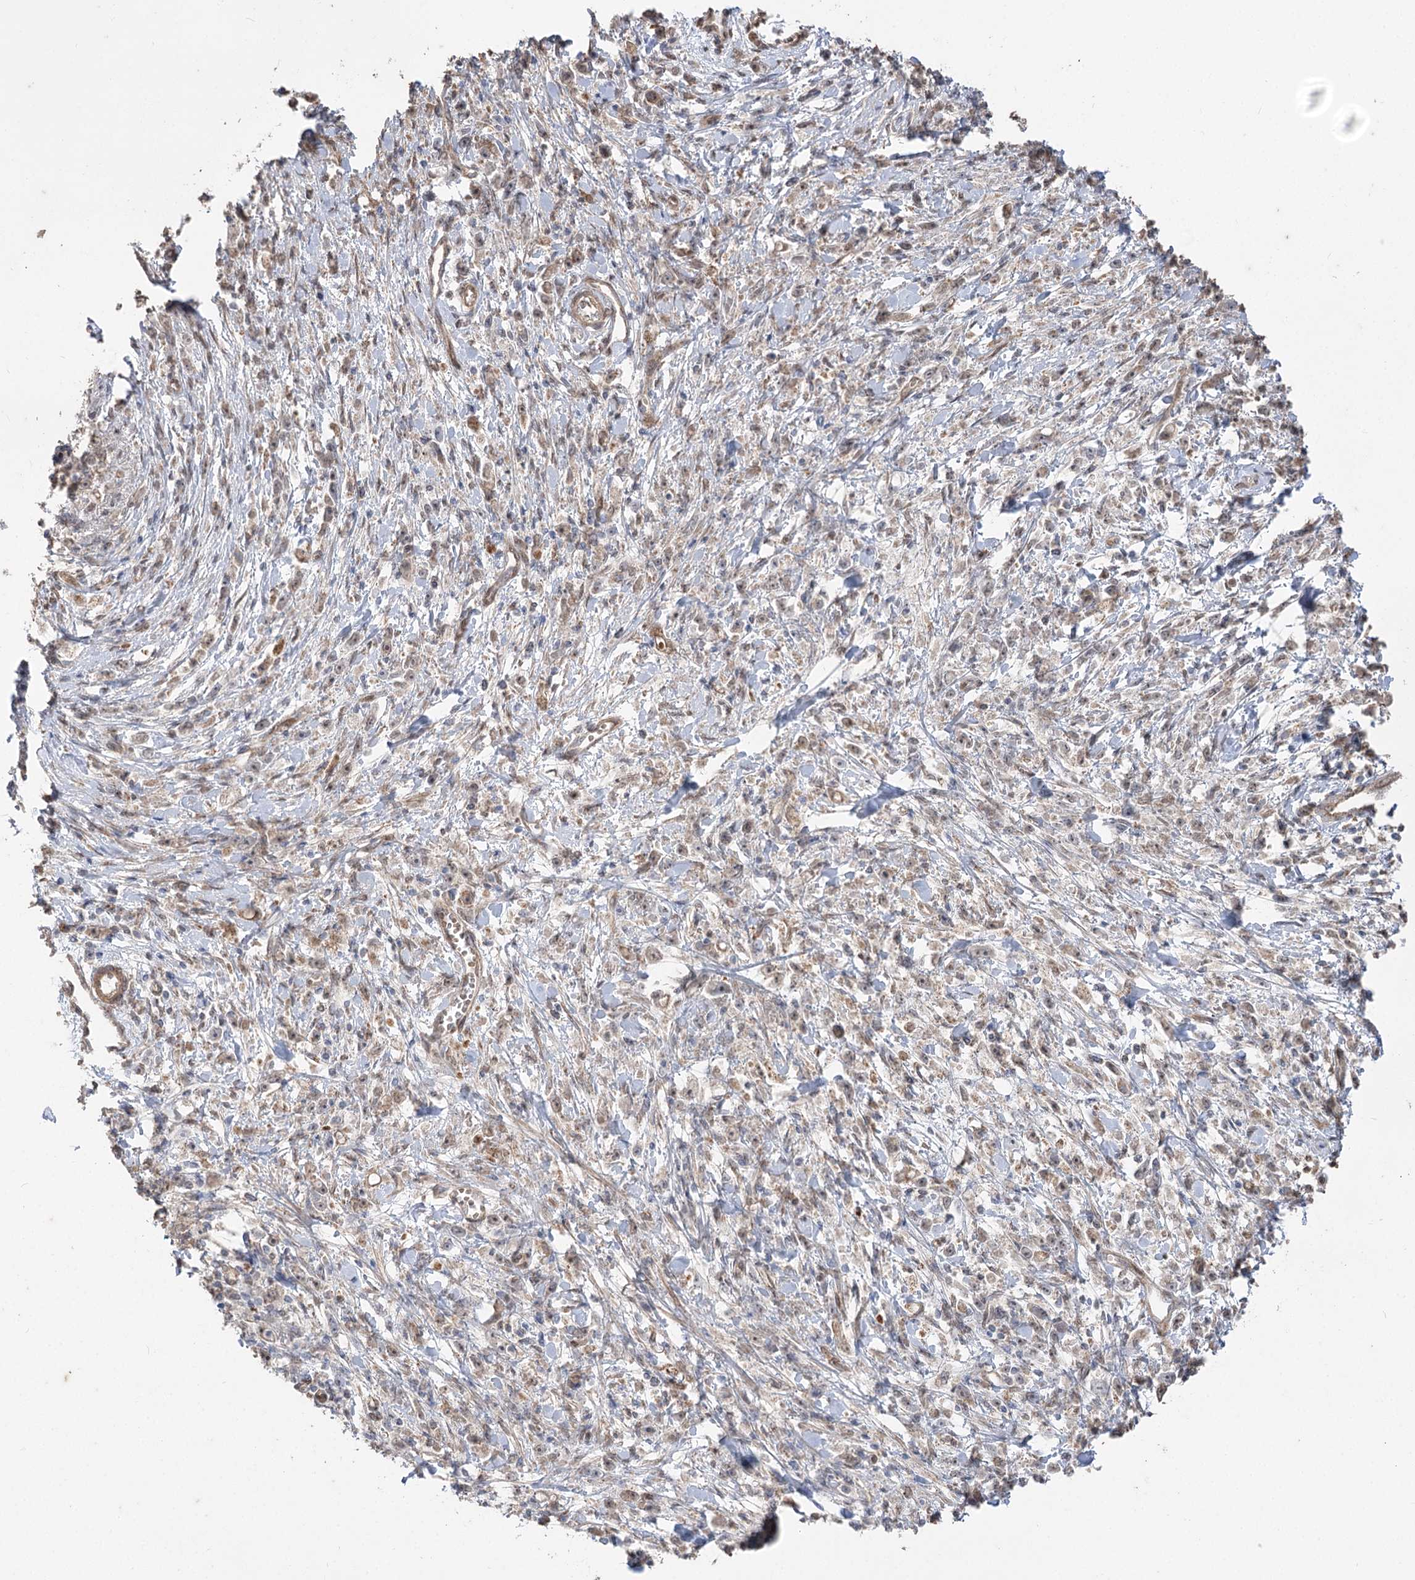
{"staining": {"intensity": "negative", "quantity": "none", "location": "none"}, "tissue": "stomach cancer", "cell_type": "Tumor cells", "image_type": "cancer", "snomed": [{"axis": "morphology", "description": "Adenocarcinoma, NOS"}, {"axis": "topography", "description": "Stomach"}], "caption": "A histopathology image of human stomach cancer (adenocarcinoma) is negative for staining in tumor cells. (Stains: DAB (3,3'-diaminobenzidine) immunohistochemistry with hematoxylin counter stain, Microscopy: brightfield microscopy at high magnification).", "gene": "ZSCAN23", "patient": {"sex": "female", "age": 59}}